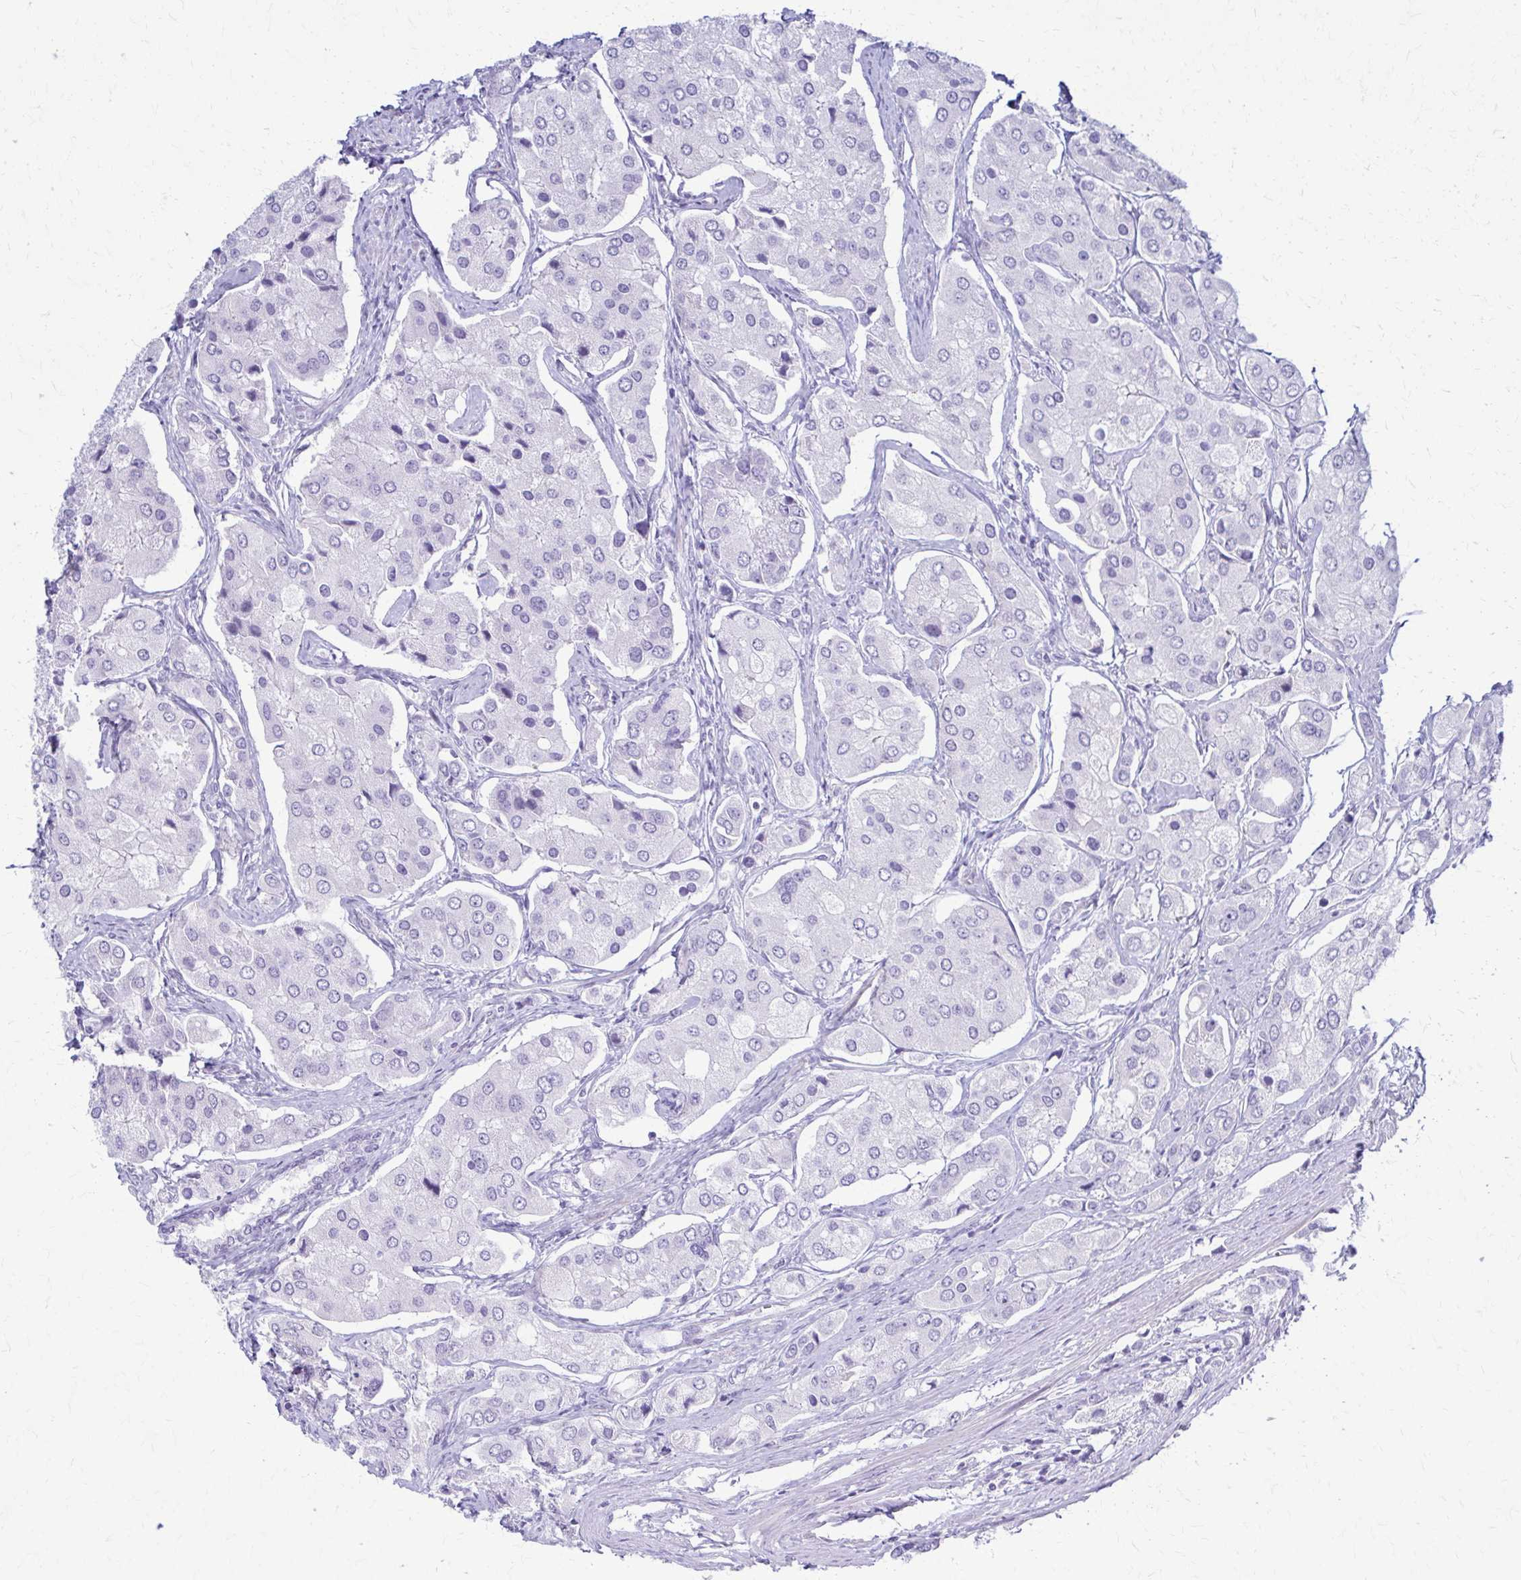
{"staining": {"intensity": "negative", "quantity": "none", "location": "none"}, "tissue": "prostate cancer", "cell_type": "Tumor cells", "image_type": "cancer", "snomed": [{"axis": "morphology", "description": "Adenocarcinoma, Low grade"}, {"axis": "topography", "description": "Prostate"}], "caption": "A histopathology image of prostate adenocarcinoma (low-grade) stained for a protein displays no brown staining in tumor cells.", "gene": "RHOBTB2", "patient": {"sex": "male", "age": 69}}